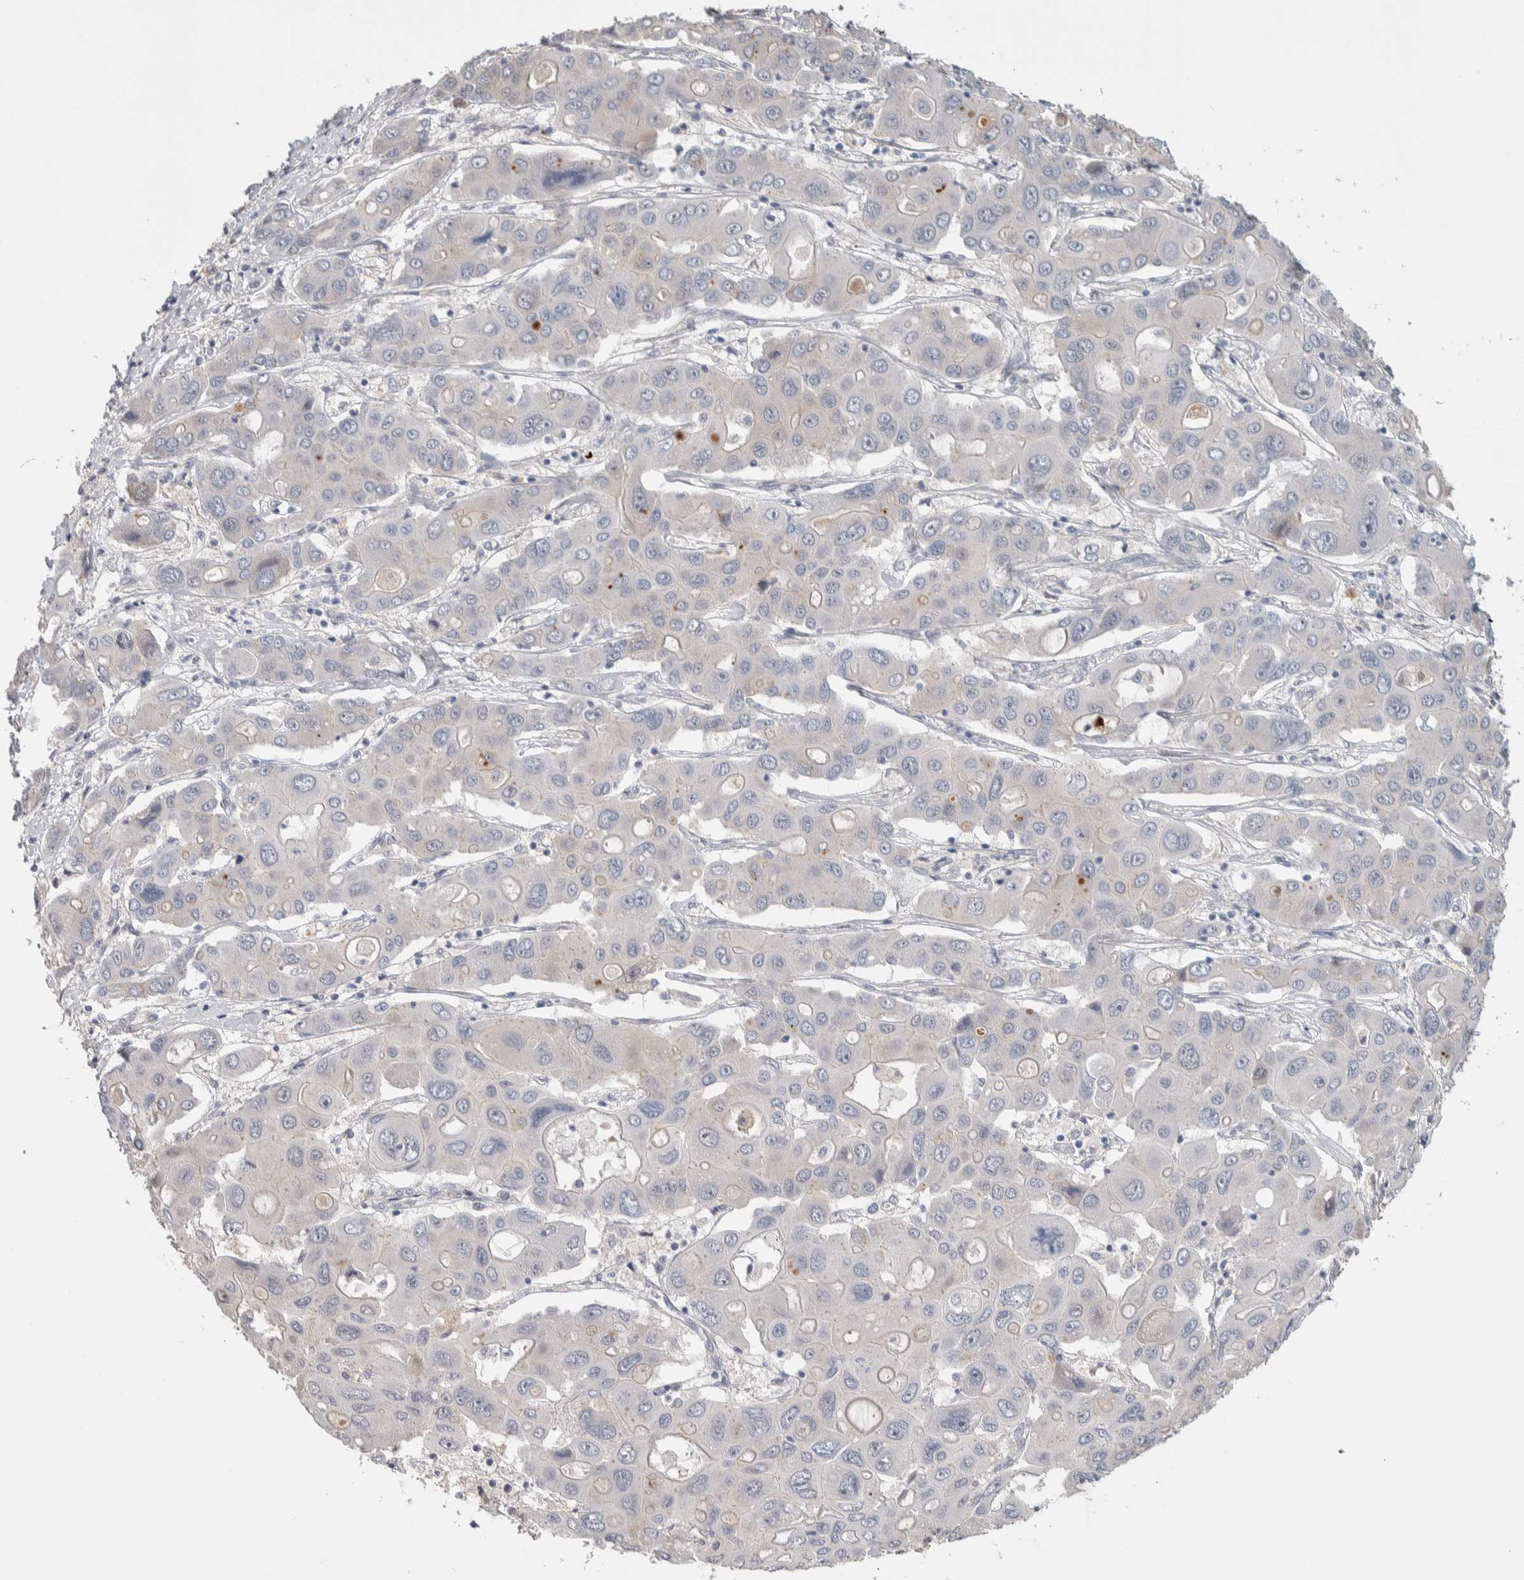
{"staining": {"intensity": "negative", "quantity": "none", "location": "none"}, "tissue": "liver cancer", "cell_type": "Tumor cells", "image_type": "cancer", "snomed": [{"axis": "morphology", "description": "Cholangiocarcinoma"}, {"axis": "topography", "description": "Liver"}], "caption": "DAB (3,3'-diaminobenzidine) immunohistochemical staining of human liver cancer (cholangiocarcinoma) displays no significant expression in tumor cells.", "gene": "TMEM102", "patient": {"sex": "male", "age": 67}}